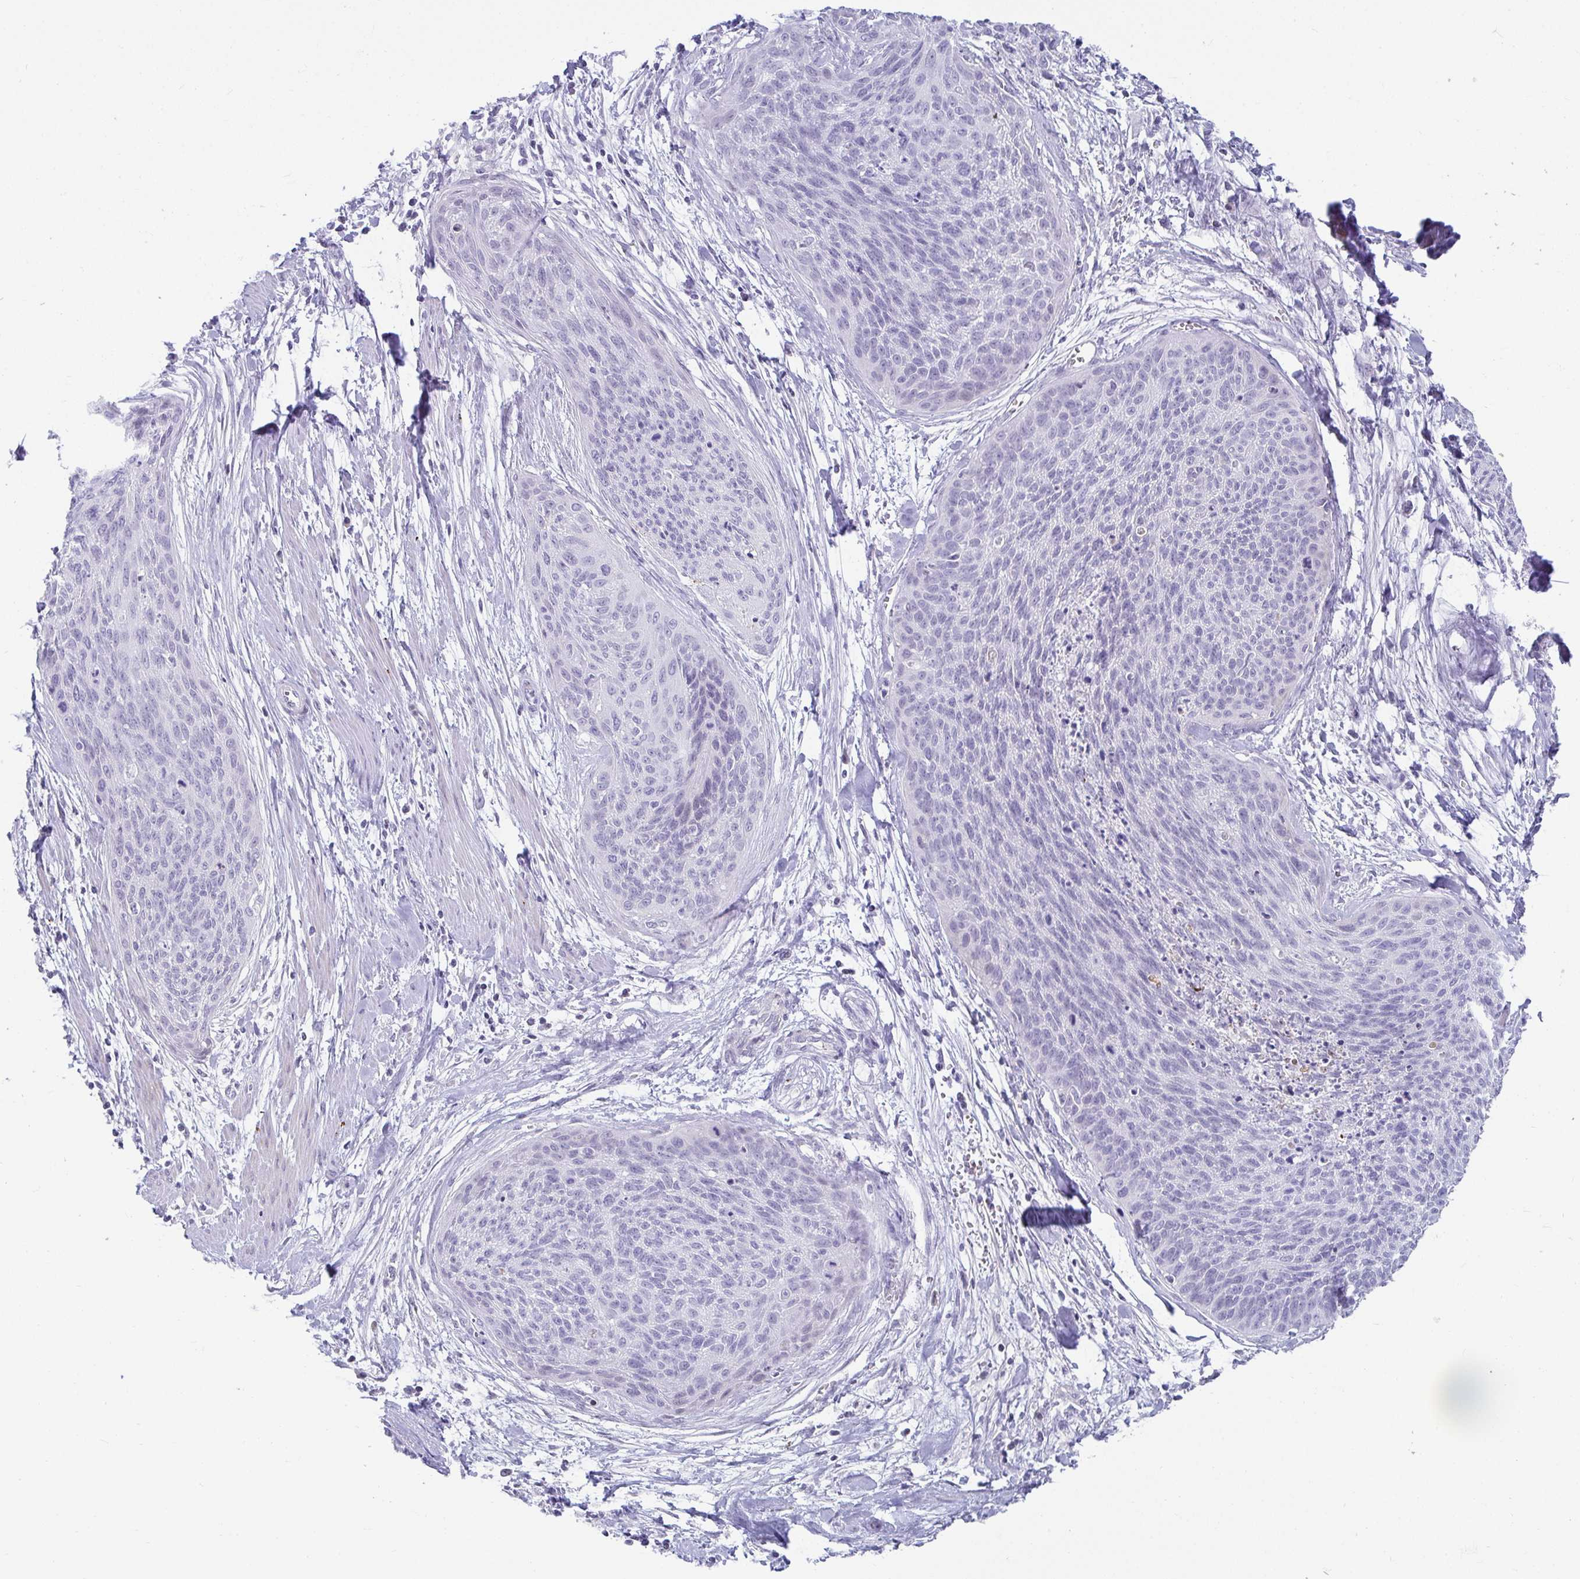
{"staining": {"intensity": "negative", "quantity": "none", "location": "none"}, "tissue": "cervical cancer", "cell_type": "Tumor cells", "image_type": "cancer", "snomed": [{"axis": "morphology", "description": "Squamous cell carcinoma, NOS"}, {"axis": "topography", "description": "Cervix"}], "caption": "Immunohistochemistry photomicrograph of neoplastic tissue: human cervical cancer stained with DAB reveals no significant protein expression in tumor cells.", "gene": "NPY", "patient": {"sex": "female", "age": 55}}